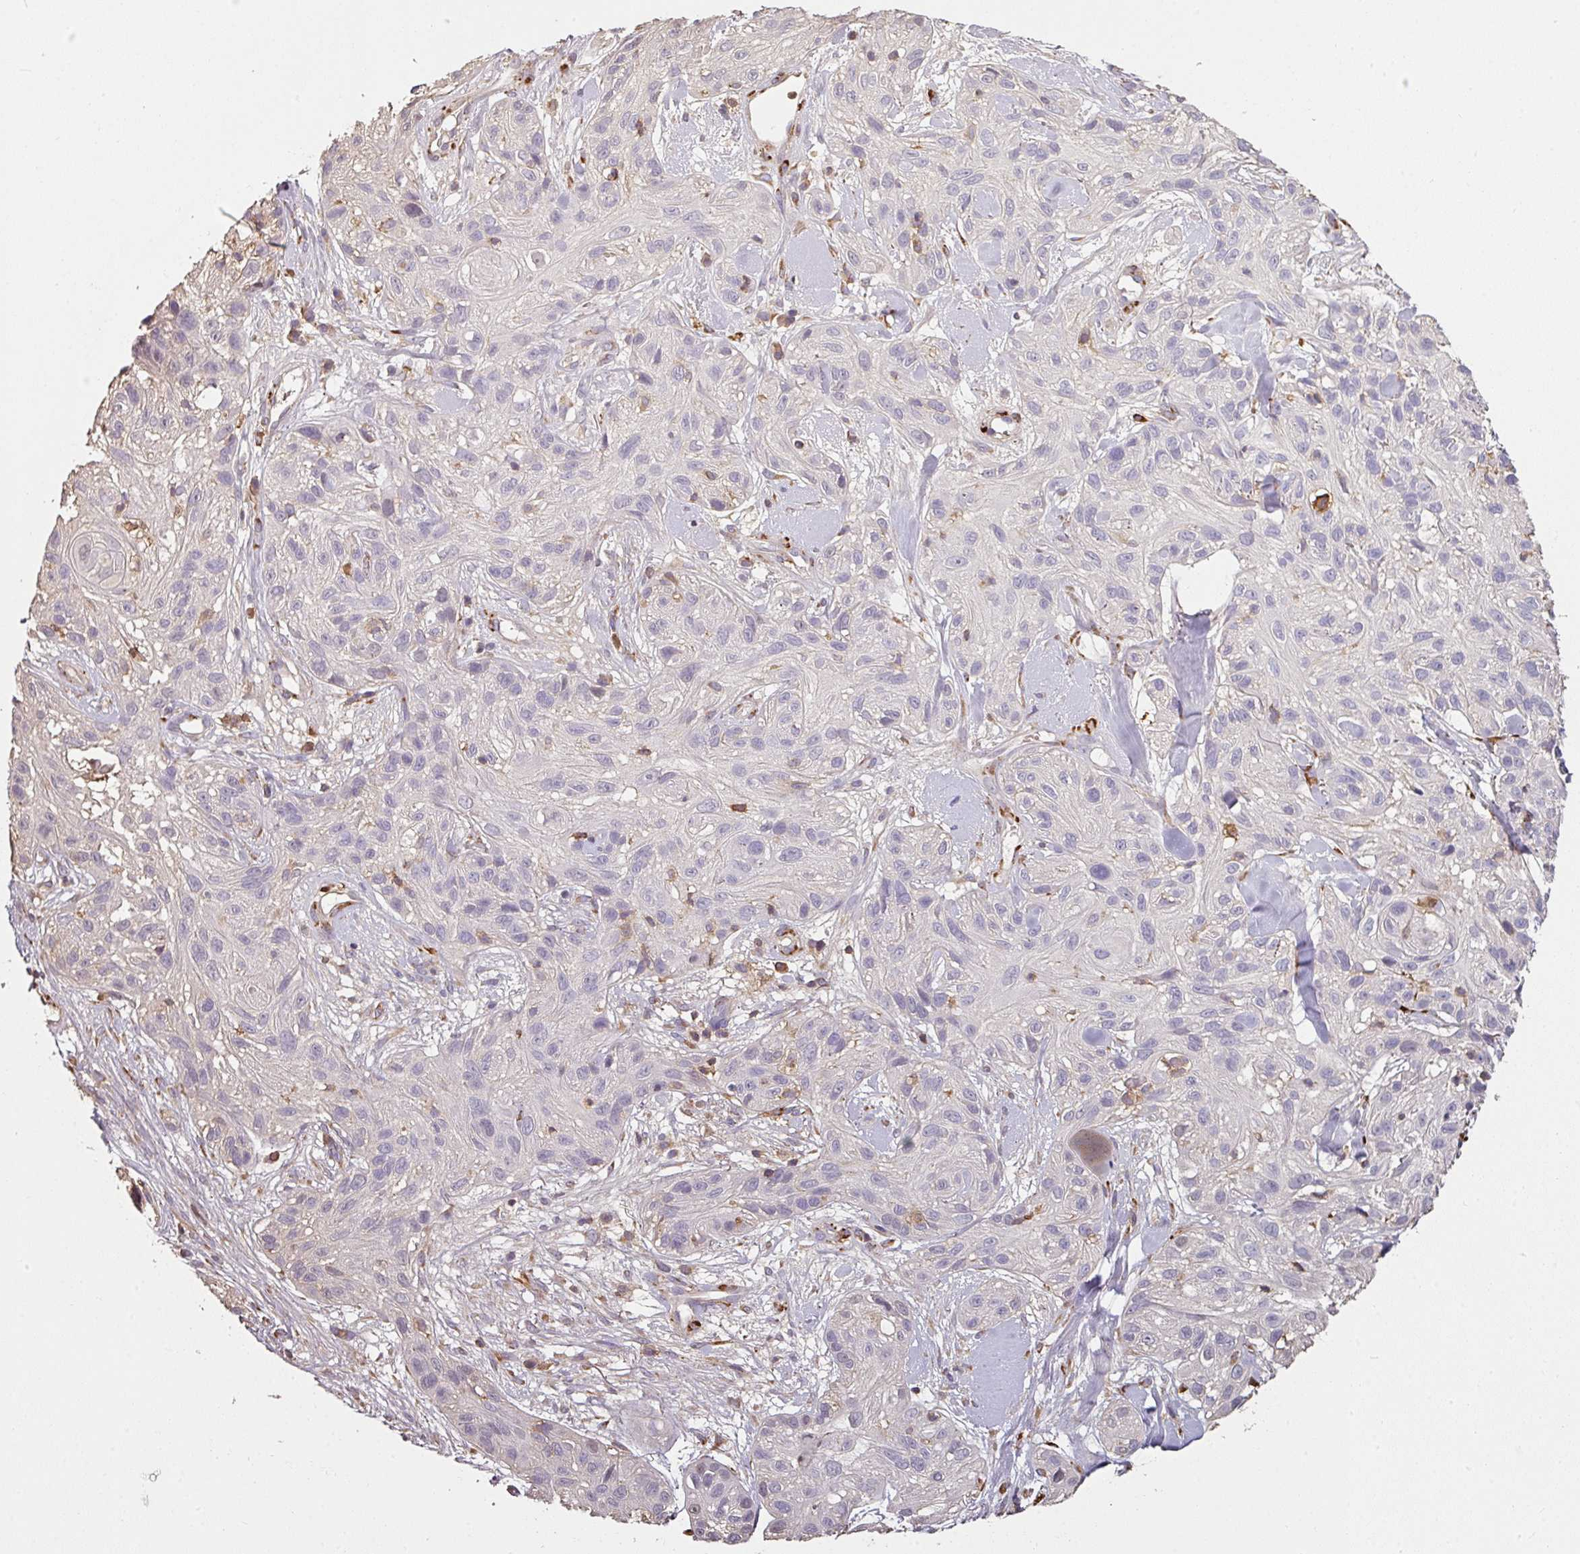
{"staining": {"intensity": "negative", "quantity": "none", "location": "none"}, "tissue": "skin cancer", "cell_type": "Tumor cells", "image_type": "cancer", "snomed": [{"axis": "morphology", "description": "Squamous cell carcinoma, NOS"}, {"axis": "topography", "description": "Skin"}], "caption": "A high-resolution image shows immunohistochemistry staining of skin cancer, which reveals no significant expression in tumor cells.", "gene": "OLFML2B", "patient": {"sex": "male", "age": 82}}